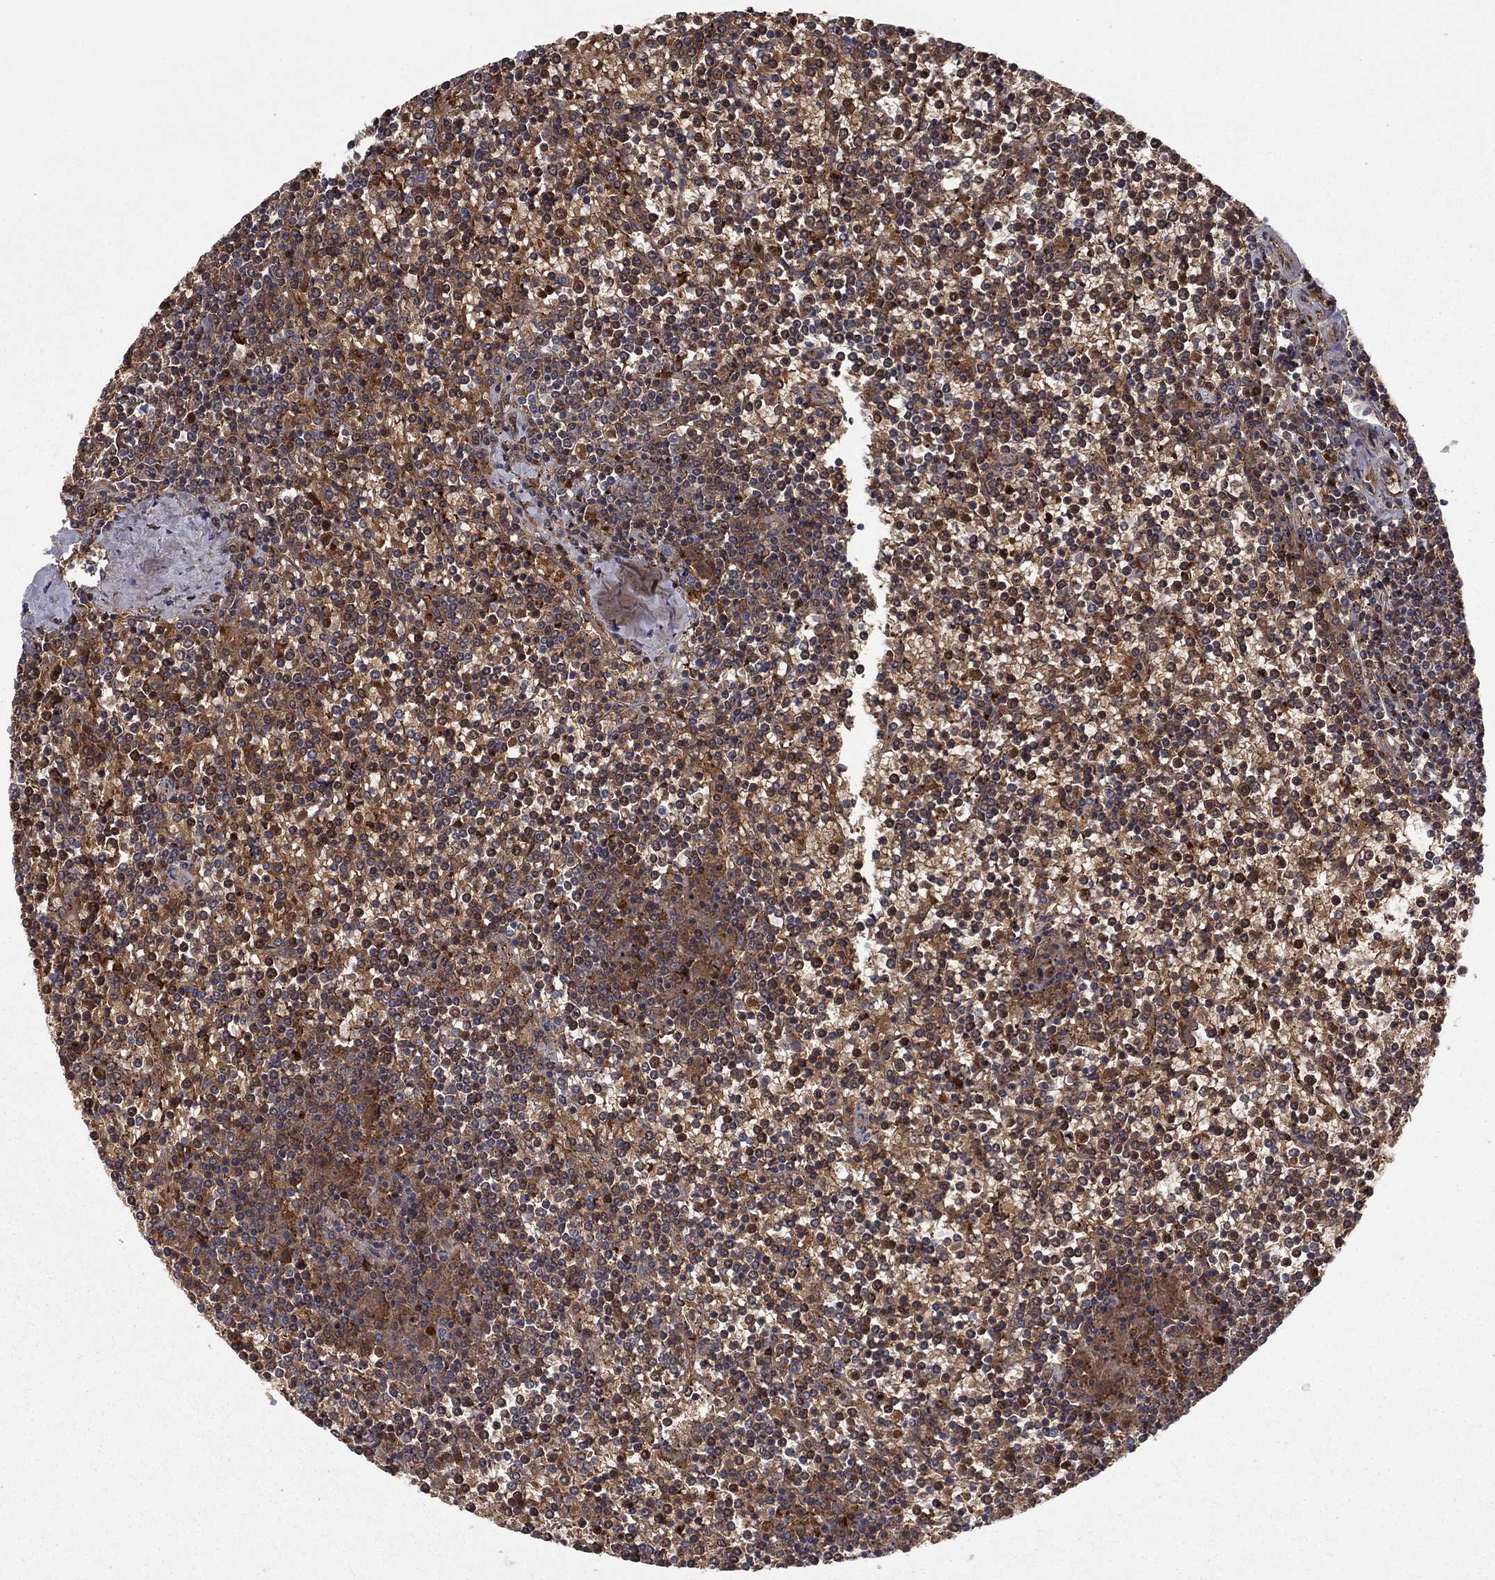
{"staining": {"intensity": "moderate", "quantity": ">75%", "location": "cytoplasmic/membranous"}, "tissue": "lymphoma", "cell_type": "Tumor cells", "image_type": "cancer", "snomed": [{"axis": "morphology", "description": "Malignant lymphoma, non-Hodgkin's type, Low grade"}, {"axis": "topography", "description": "Spleen"}], "caption": "Lymphoma was stained to show a protein in brown. There is medium levels of moderate cytoplasmic/membranous expression in approximately >75% of tumor cells.", "gene": "HPX", "patient": {"sex": "female", "age": 19}}